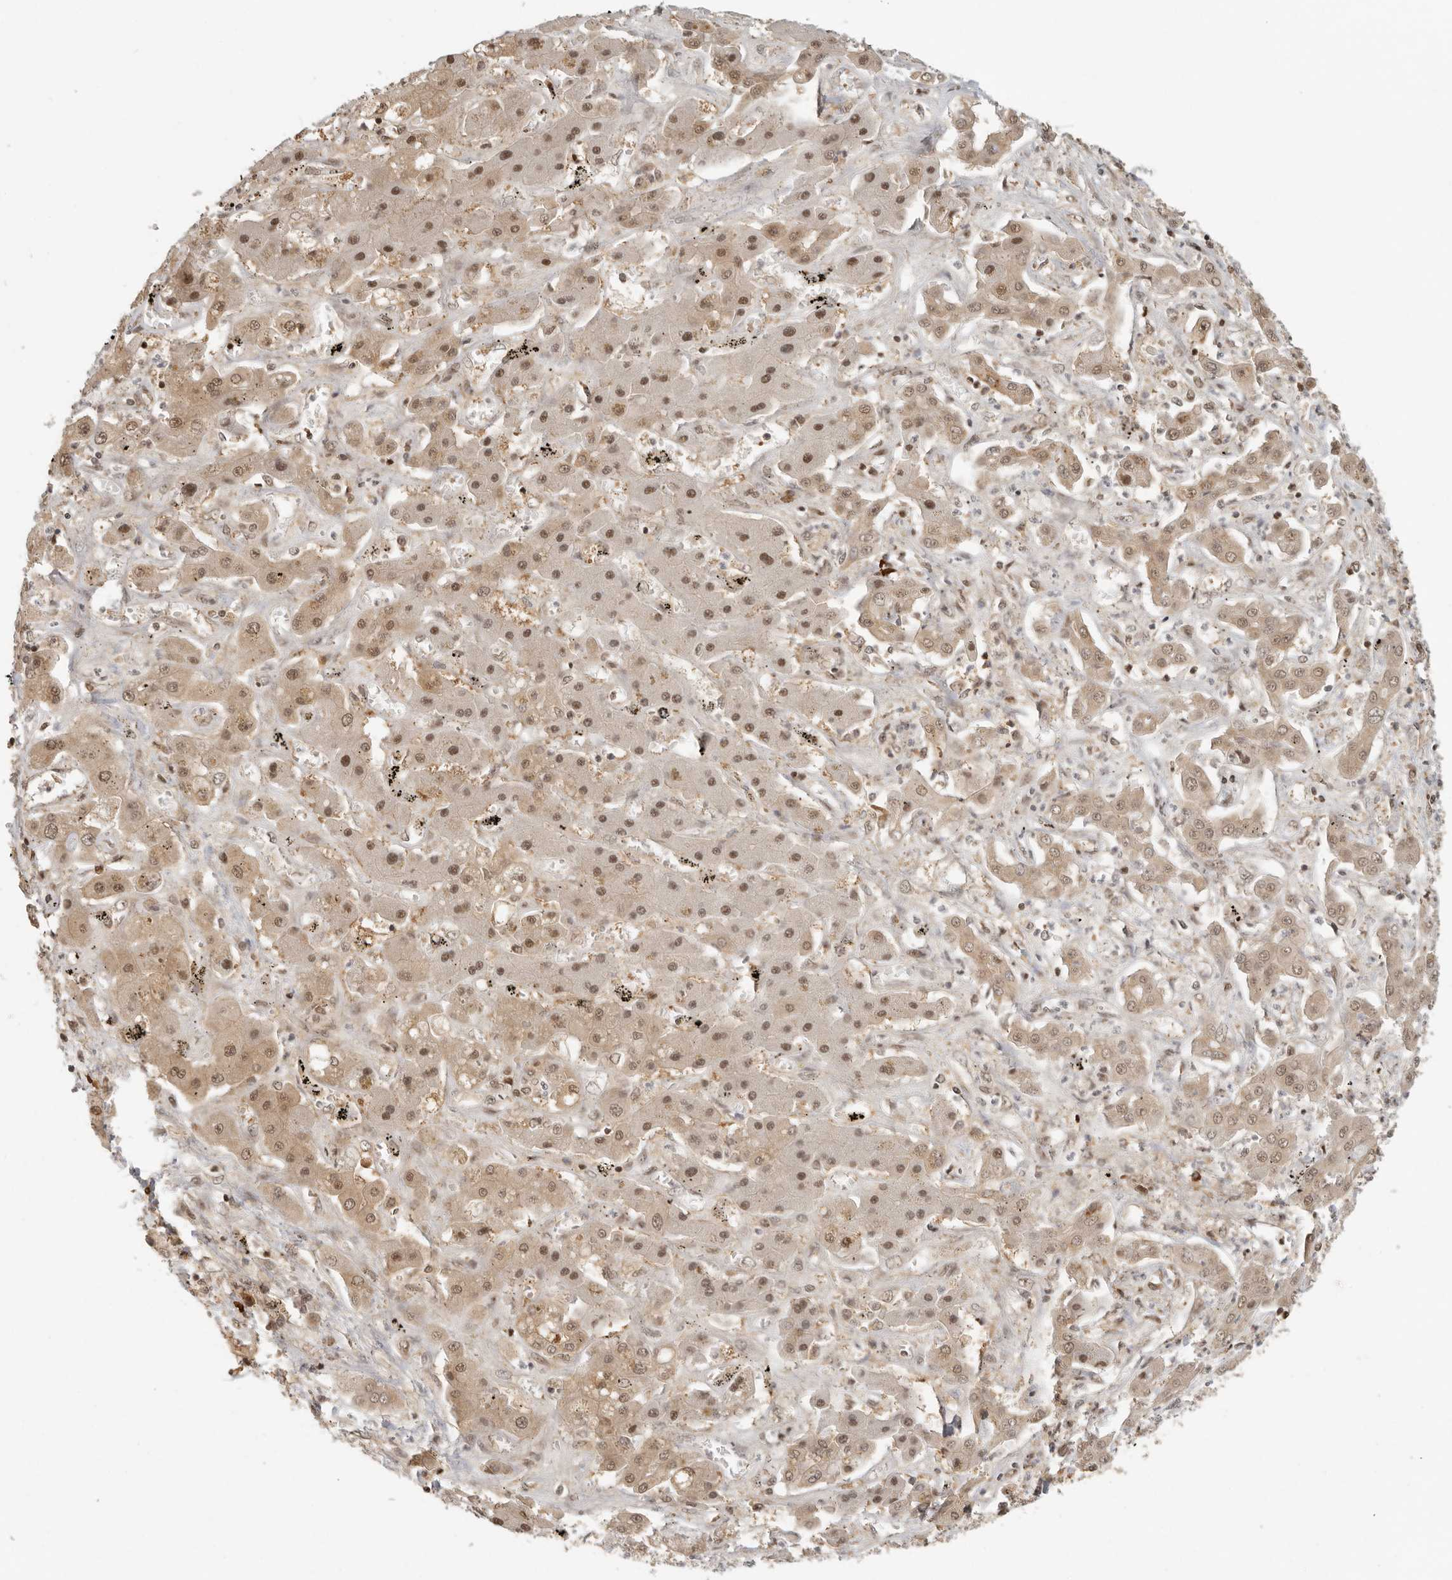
{"staining": {"intensity": "moderate", "quantity": ">75%", "location": "nuclear"}, "tissue": "liver cancer", "cell_type": "Tumor cells", "image_type": "cancer", "snomed": [{"axis": "morphology", "description": "Cholangiocarcinoma"}, {"axis": "topography", "description": "Liver"}], "caption": "A high-resolution photomicrograph shows IHC staining of liver cancer, which shows moderate nuclear positivity in about >75% of tumor cells.", "gene": "PSMA5", "patient": {"sex": "male", "age": 67}}